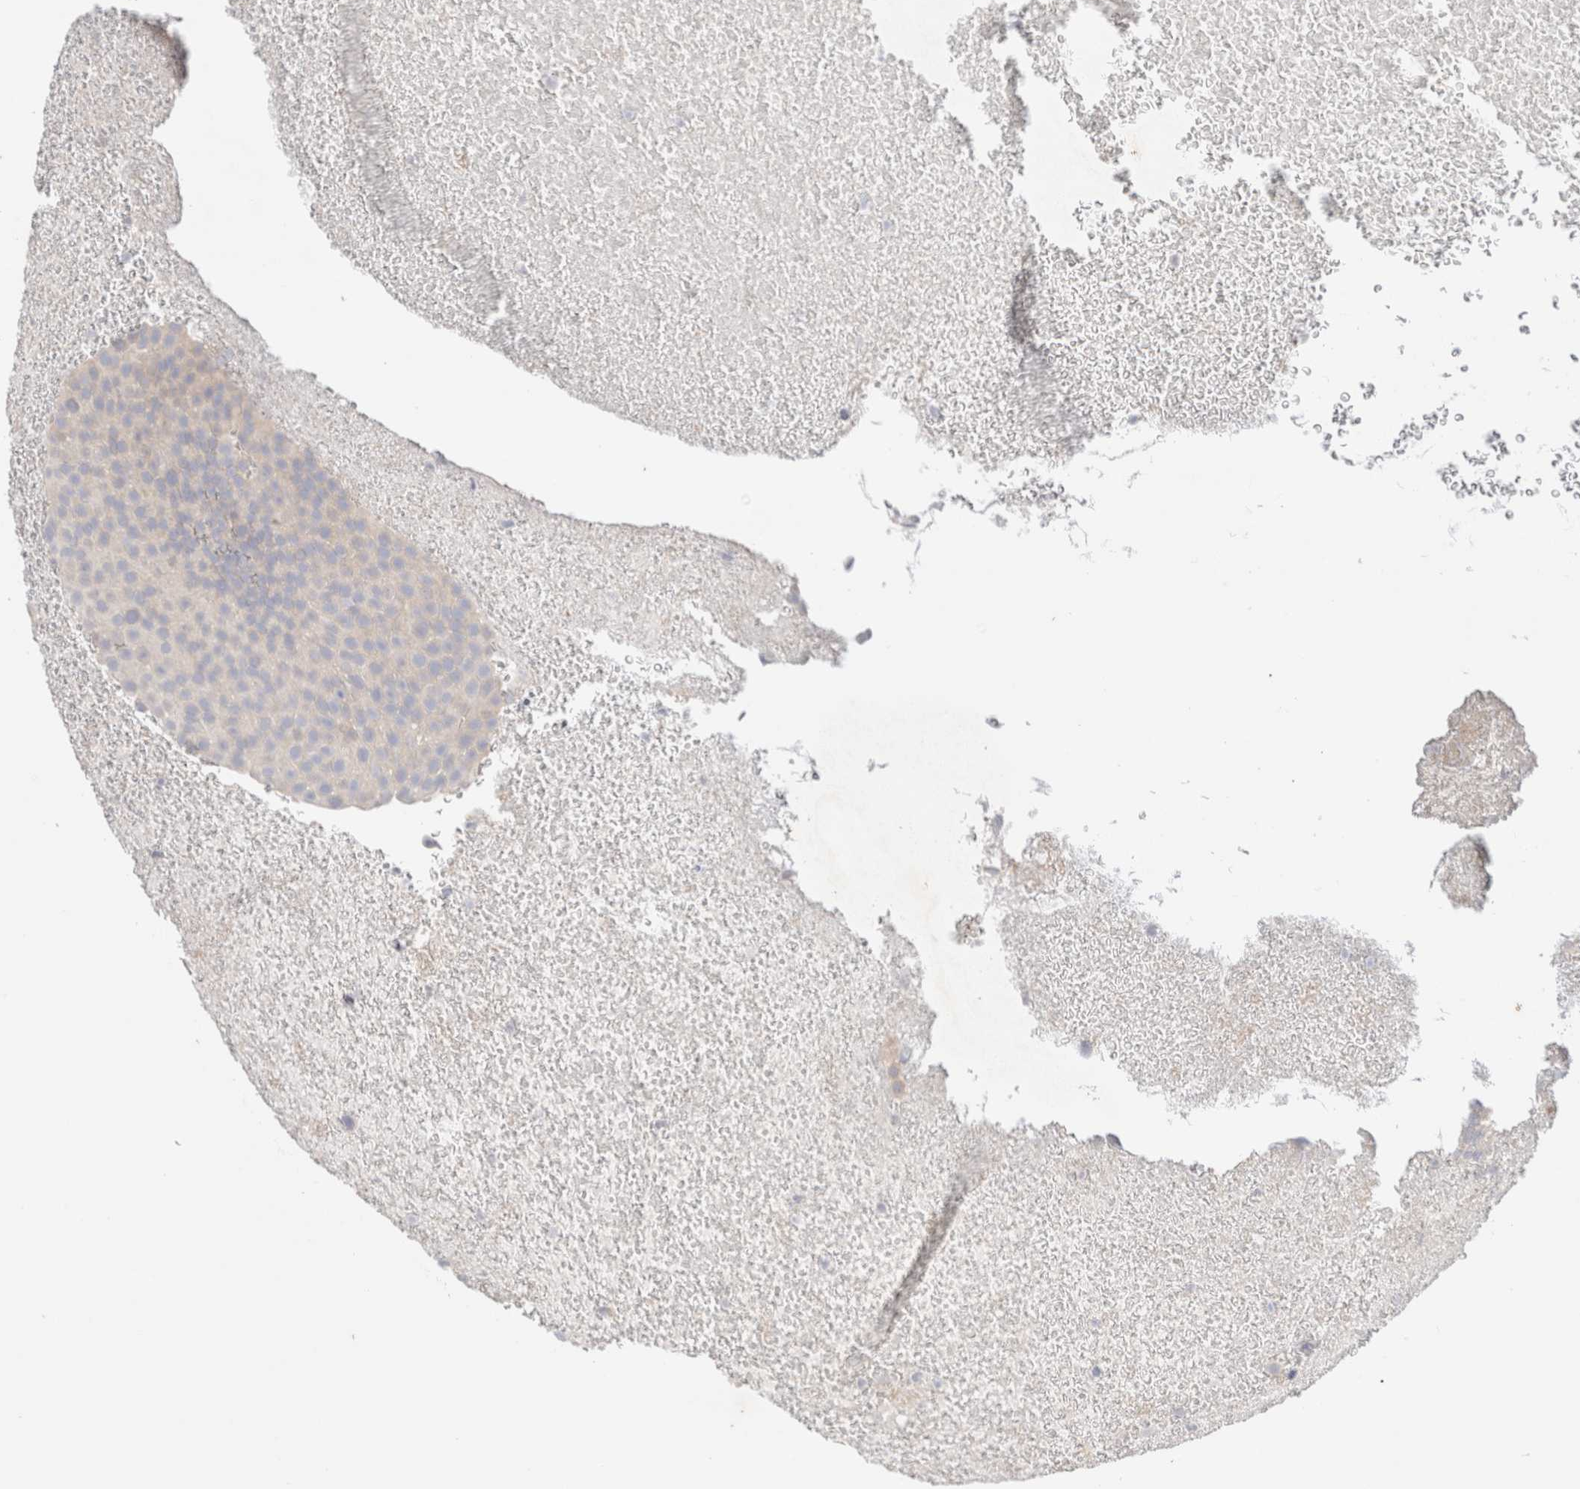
{"staining": {"intensity": "weak", "quantity": "<25%", "location": "cytoplasmic/membranous"}, "tissue": "urothelial cancer", "cell_type": "Tumor cells", "image_type": "cancer", "snomed": [{"axis": "morphology", "description": "Urothelial carcinoma, Low grade"}, {"axis": "topography", "description": "Urinary bladder"}], "caption": "This is an IHC micrograph of human low-grade urothelial carcinoma. There is no positivity in tumor cells.", "gene": "SPRTN", "patient": {"sex": "male", "age": 78}}